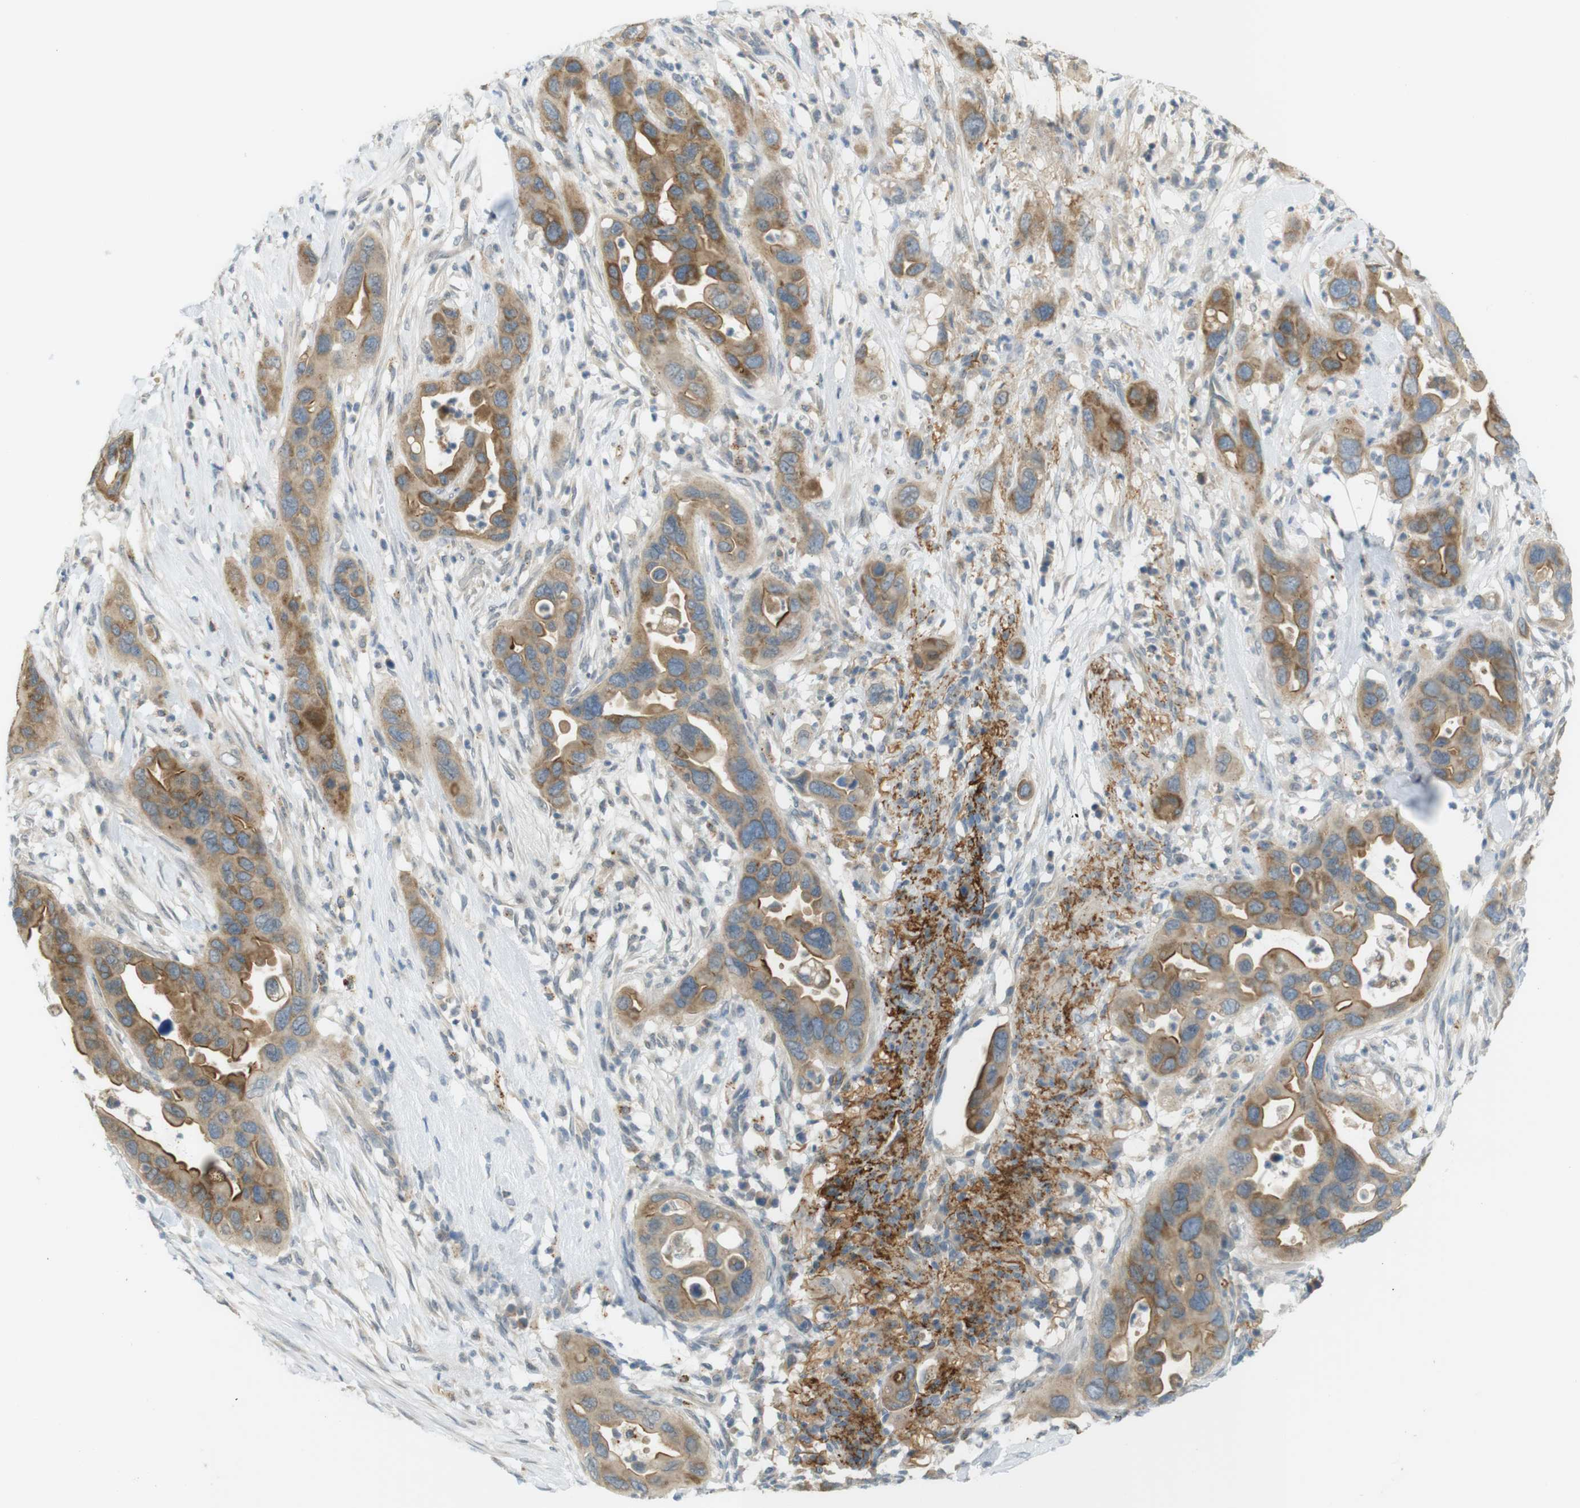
{"staining": {"intensity": "moderate", "quantity": ">75%", "location": "cytoplasmic/membranous"}, "tissue": "pancreatic cancer", "cell_type": "Tumor cells", "image_type": "cancer", "snomed": [{"axis": "morphology", "description": "Adenocarcinoma, NOS"}, {"axis": "topography", "description": "Pancreas"}], "caption": "Protein analysis of pancreatic cancer (adenocarcinoma) tissue demonstrates moderate cytoplasmic/membranous positivity in about >75% of tumor cells. The protein is shown in brown color, while the nuclei are stained blue.", "gene": "UGT8", "patient": {"sex": "female", "age": 71}}